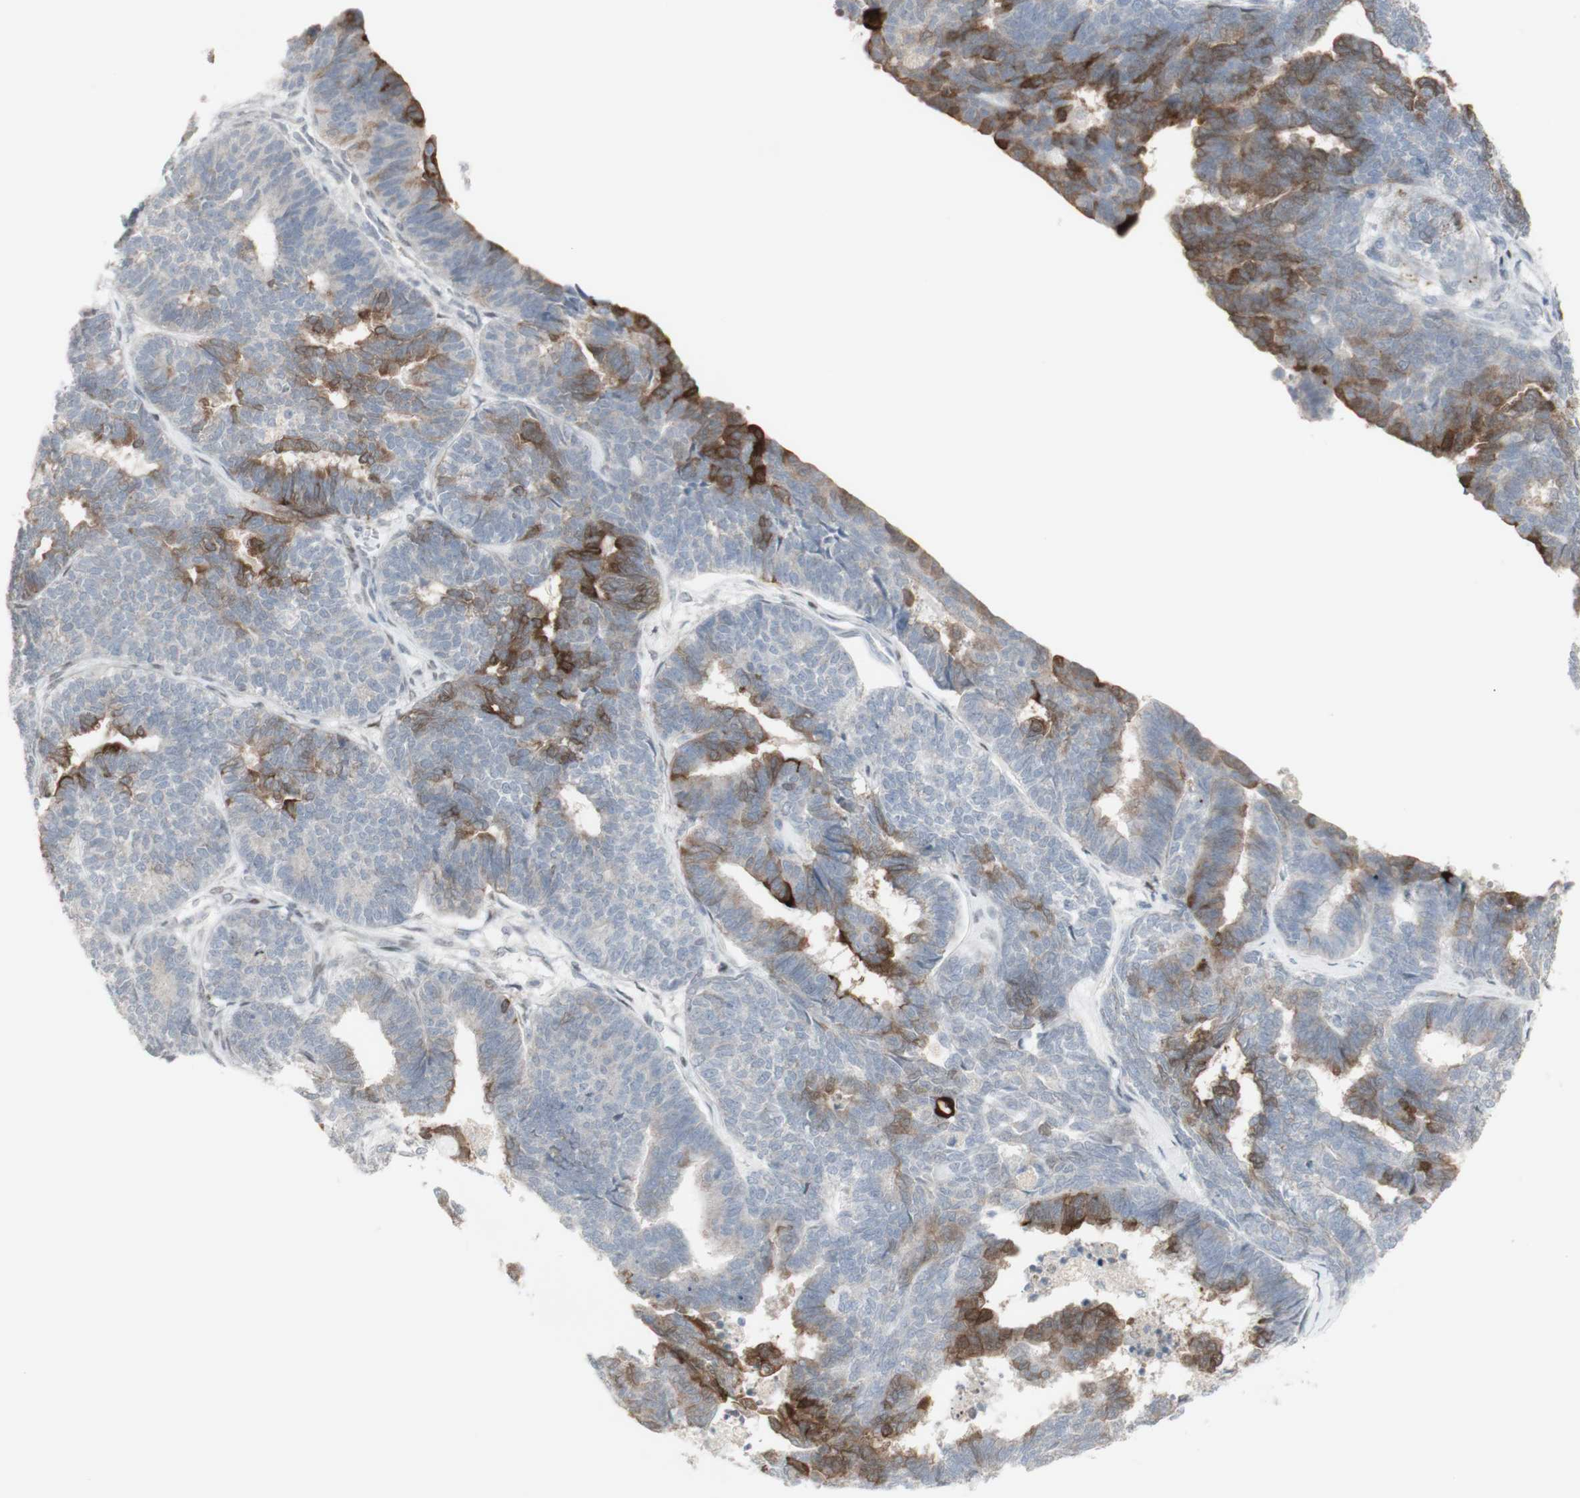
{"staining": {"intensity": "moderate", "quantity": "<25%", "location": "cytoplasmic/membranous"}, "tissue": "endometrial cancer", "cell_type": "Tumor cells", "image_type": "cancer", "snomed": [{"axis": "morphology", "description": "Adenocarcinoma, NOS"}, {"axis": "topography", "description": "Endometrium"}], "caption": "Brown immunohistochemical staining in endometrial adenocarcinoma reveals moderate cytoplasmic/membranous expression in about <25% of tumor cells.", "gene": "C1orf116", "patient": {"sex": "female", "age": 70}}